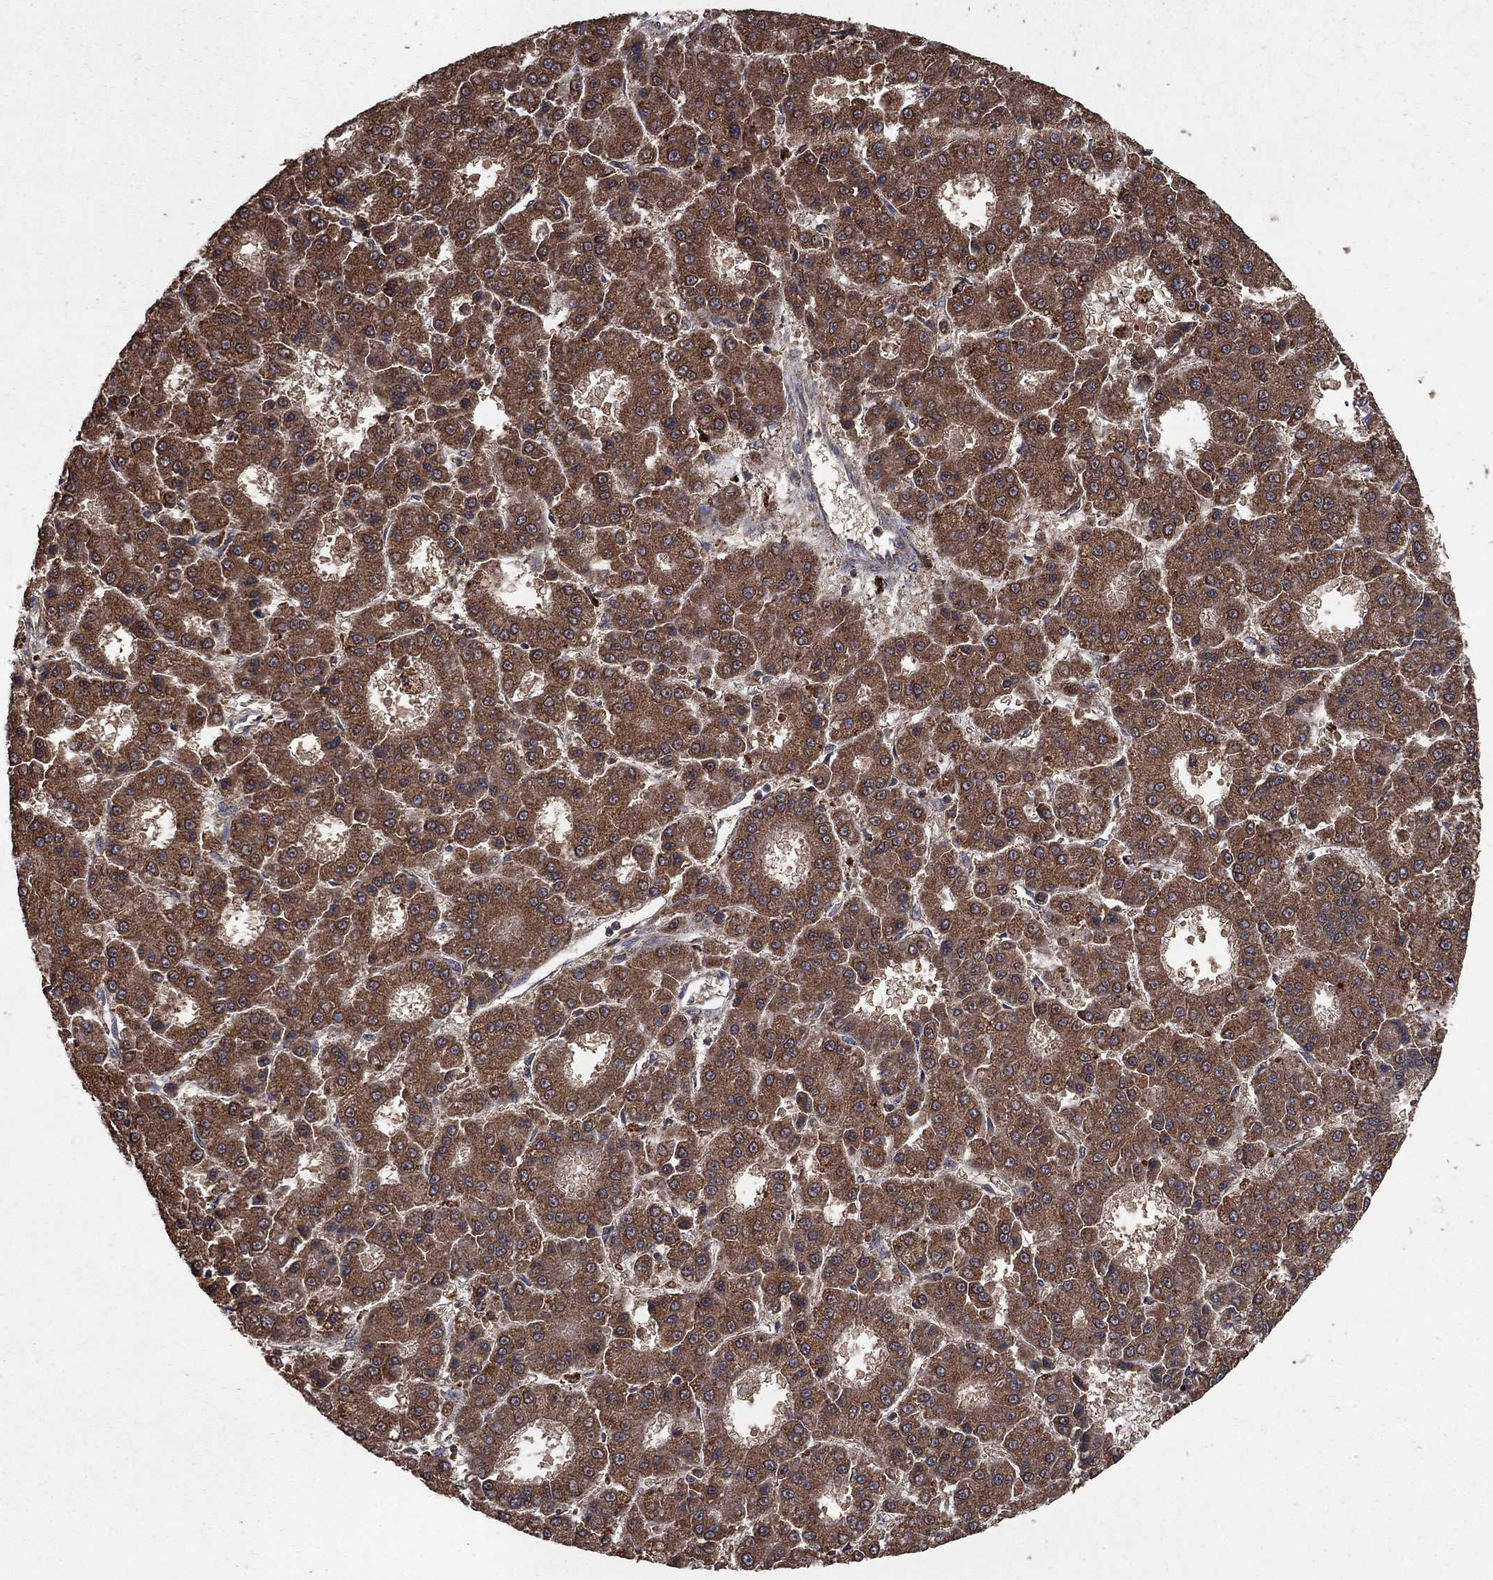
{"staining": {"intensity": "strong", "quantity": ">75%", "location": "cytoplasmic/membranous"}, "tissue": "liver cancer", "cell_type": "Tumor cells", "image_type": "cancer", "snomed": [{"axis": "morphology", "description": "Carcinoma, Hepatocellular, NOS"}, {"axis": "topography", "description": "Liver"}], "caption": "A photomicrograph of liver cancer stained for a protein displays strong cytoplasmic/membranous brown staining in tumor cells. The staining was performed using DAB (3,3'-diaminobenzidine), with brown indicating positive protein expression. Nuclei are stained blue with hematoxylin.", "gene": "DPH1", "patient": {"sex": "male", "age": 70}}